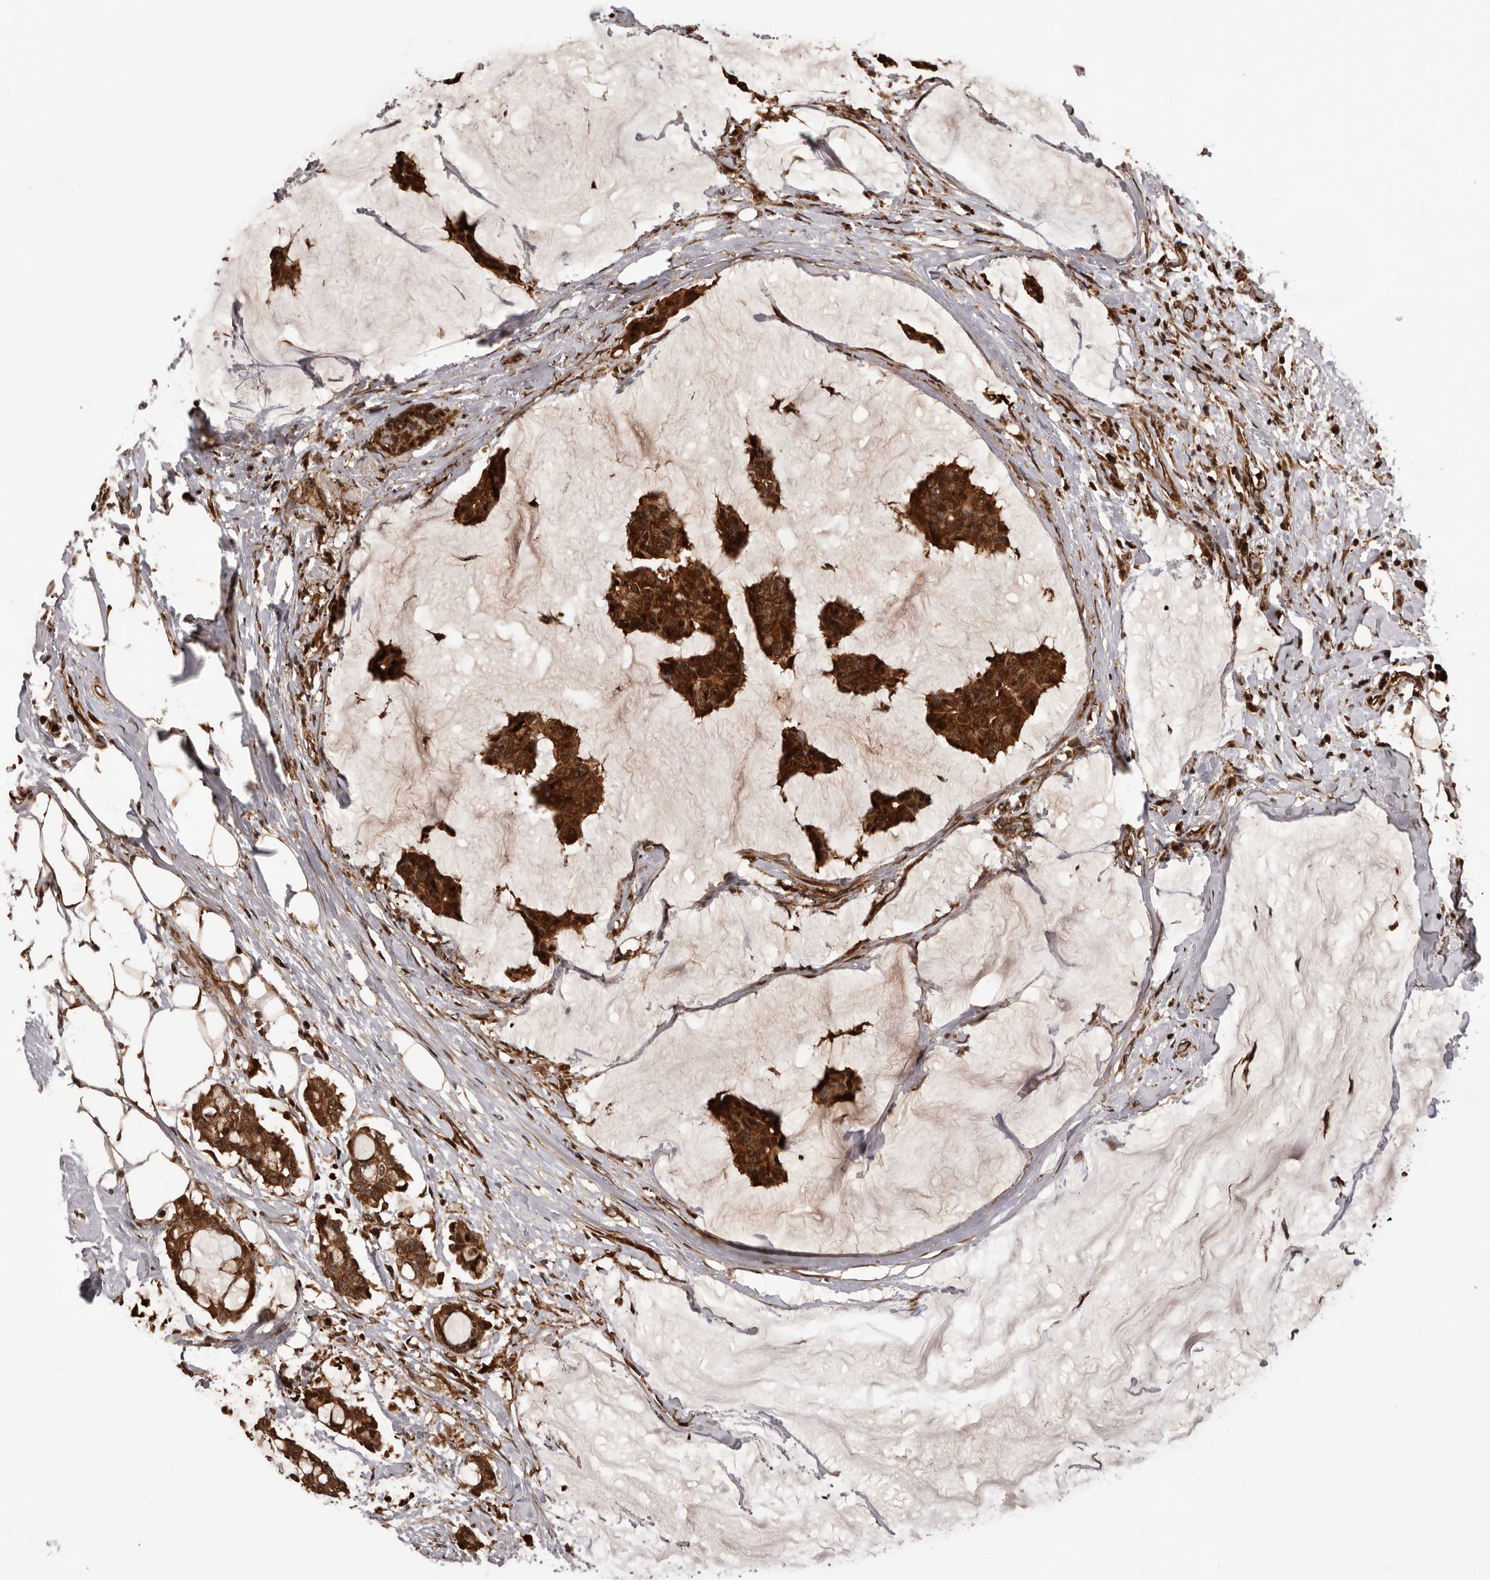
{"staining": {"intensity": "strong", "quantity": ">75%", "location": "cytoplasmic/membranous,nuclear"}, "tissue": "breast cancer", "cell_type": "Tumor cells", "image_type": "cancer", "snomed": [{"axis": "morphology", "description": "Duct carcinoma"}, {"axis": "topography", "description": "Breast"}], "caption": "Immunohistochemistry of human intraductal carcinoma (breast) displays high levels of strong cytoplasmic/membranous and nuclear positivity in approximately >75% of tumor cells.", "gene": "ADAMTS2", "patient": {"sex": "female", "age": 93}}